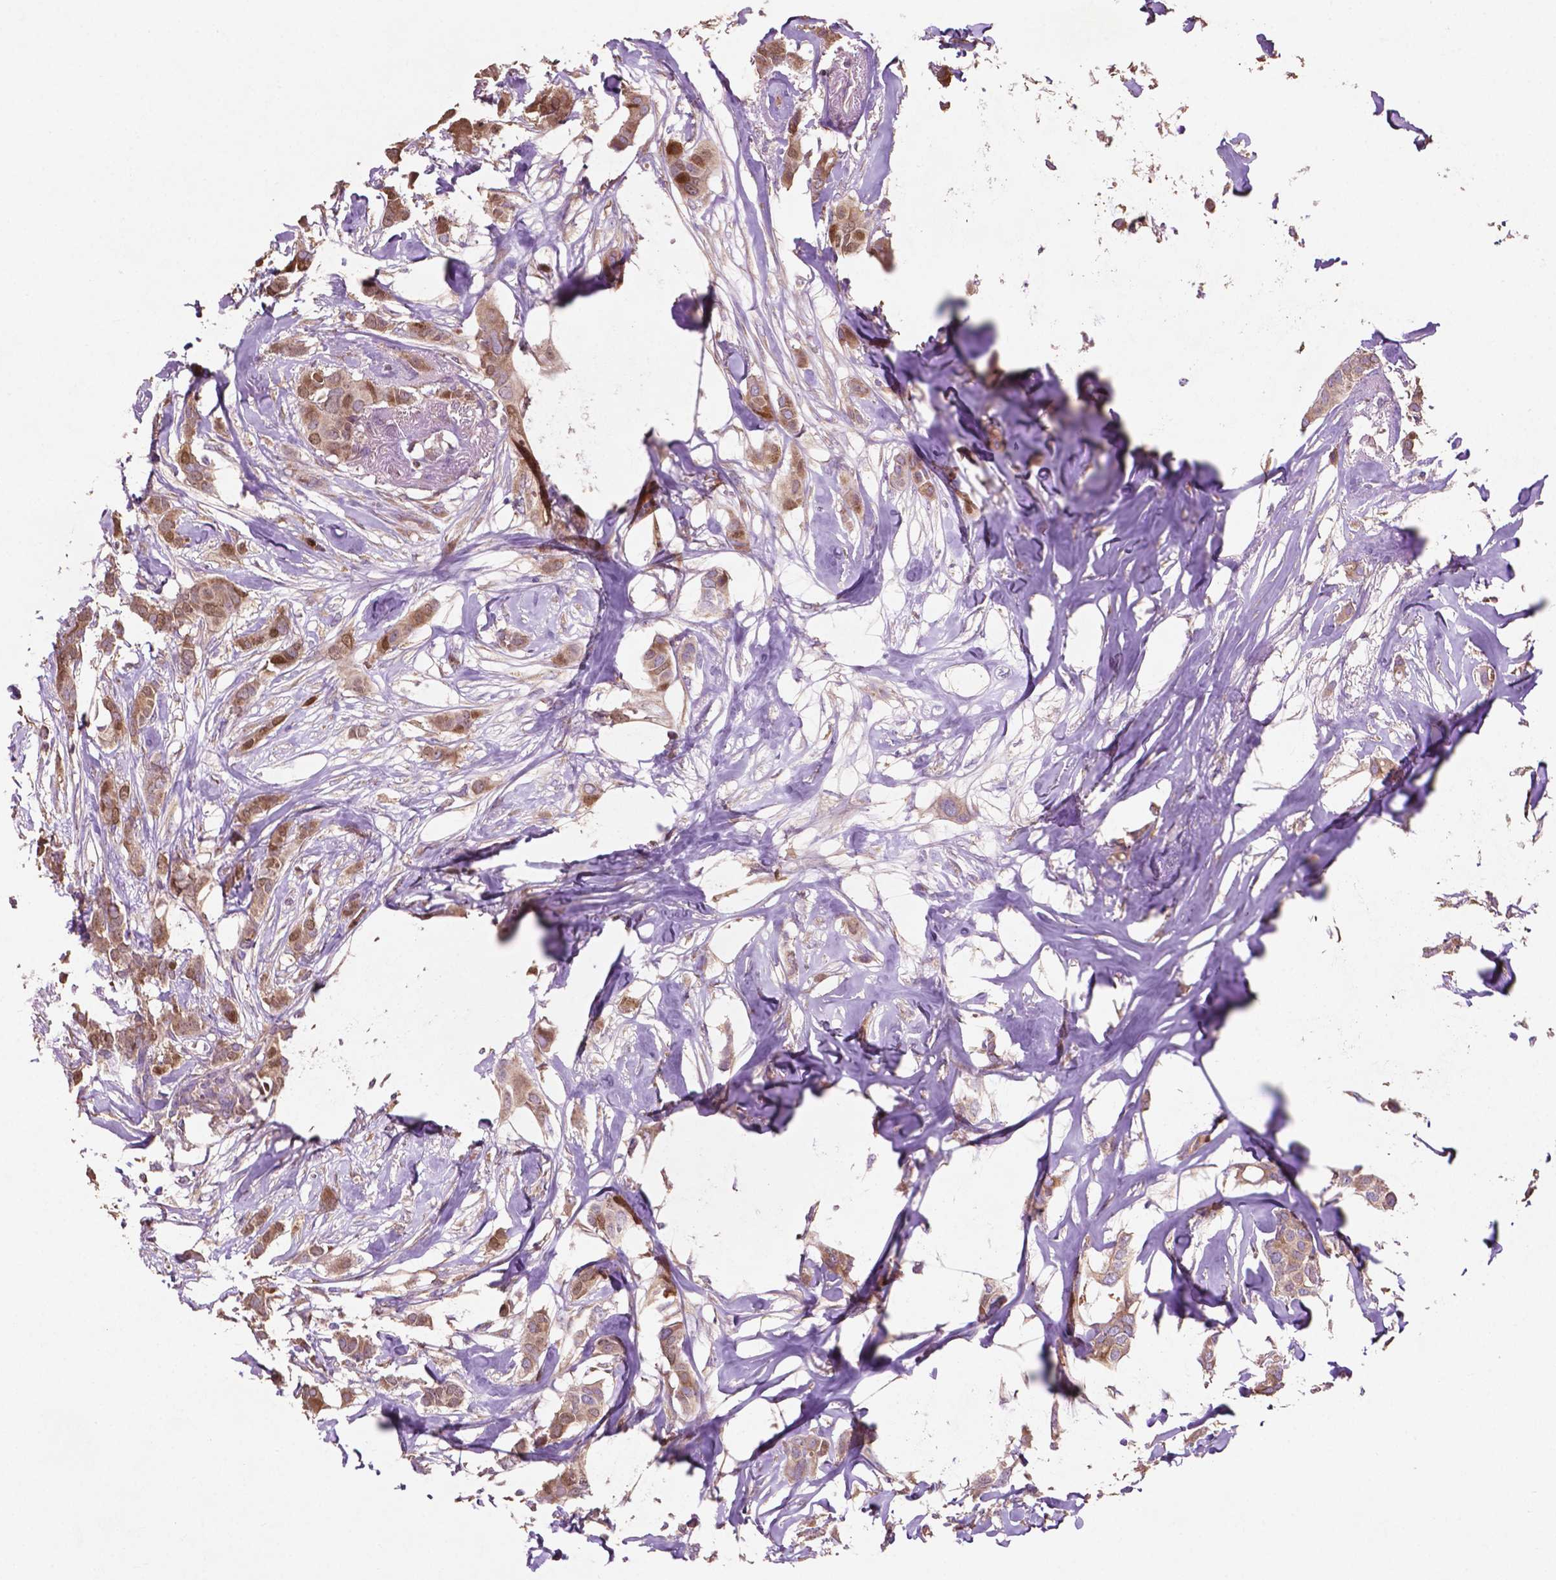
{"staining": {"intensity": "moderate", "quantity": ">75%", "location": "cytoplasmic/membranous"}, "tissue": "breast cancer", "cell_type": "Tumor cells", "image_type": "cancer", "snomed": [{"axis": "morphology", "description": "Duct carcinoma"}, {"axis": "topography", "description": "Breast"}], "caption": "Immunohistochemical staining of breast cancer (intraductal carcinoma) exhibits medium levels of moderate cytoplasmic/membranous staining in approximately >75% of tumor cells.", "gene": "MBTPS1", "patient": {"sex": "female", "age": 62}}